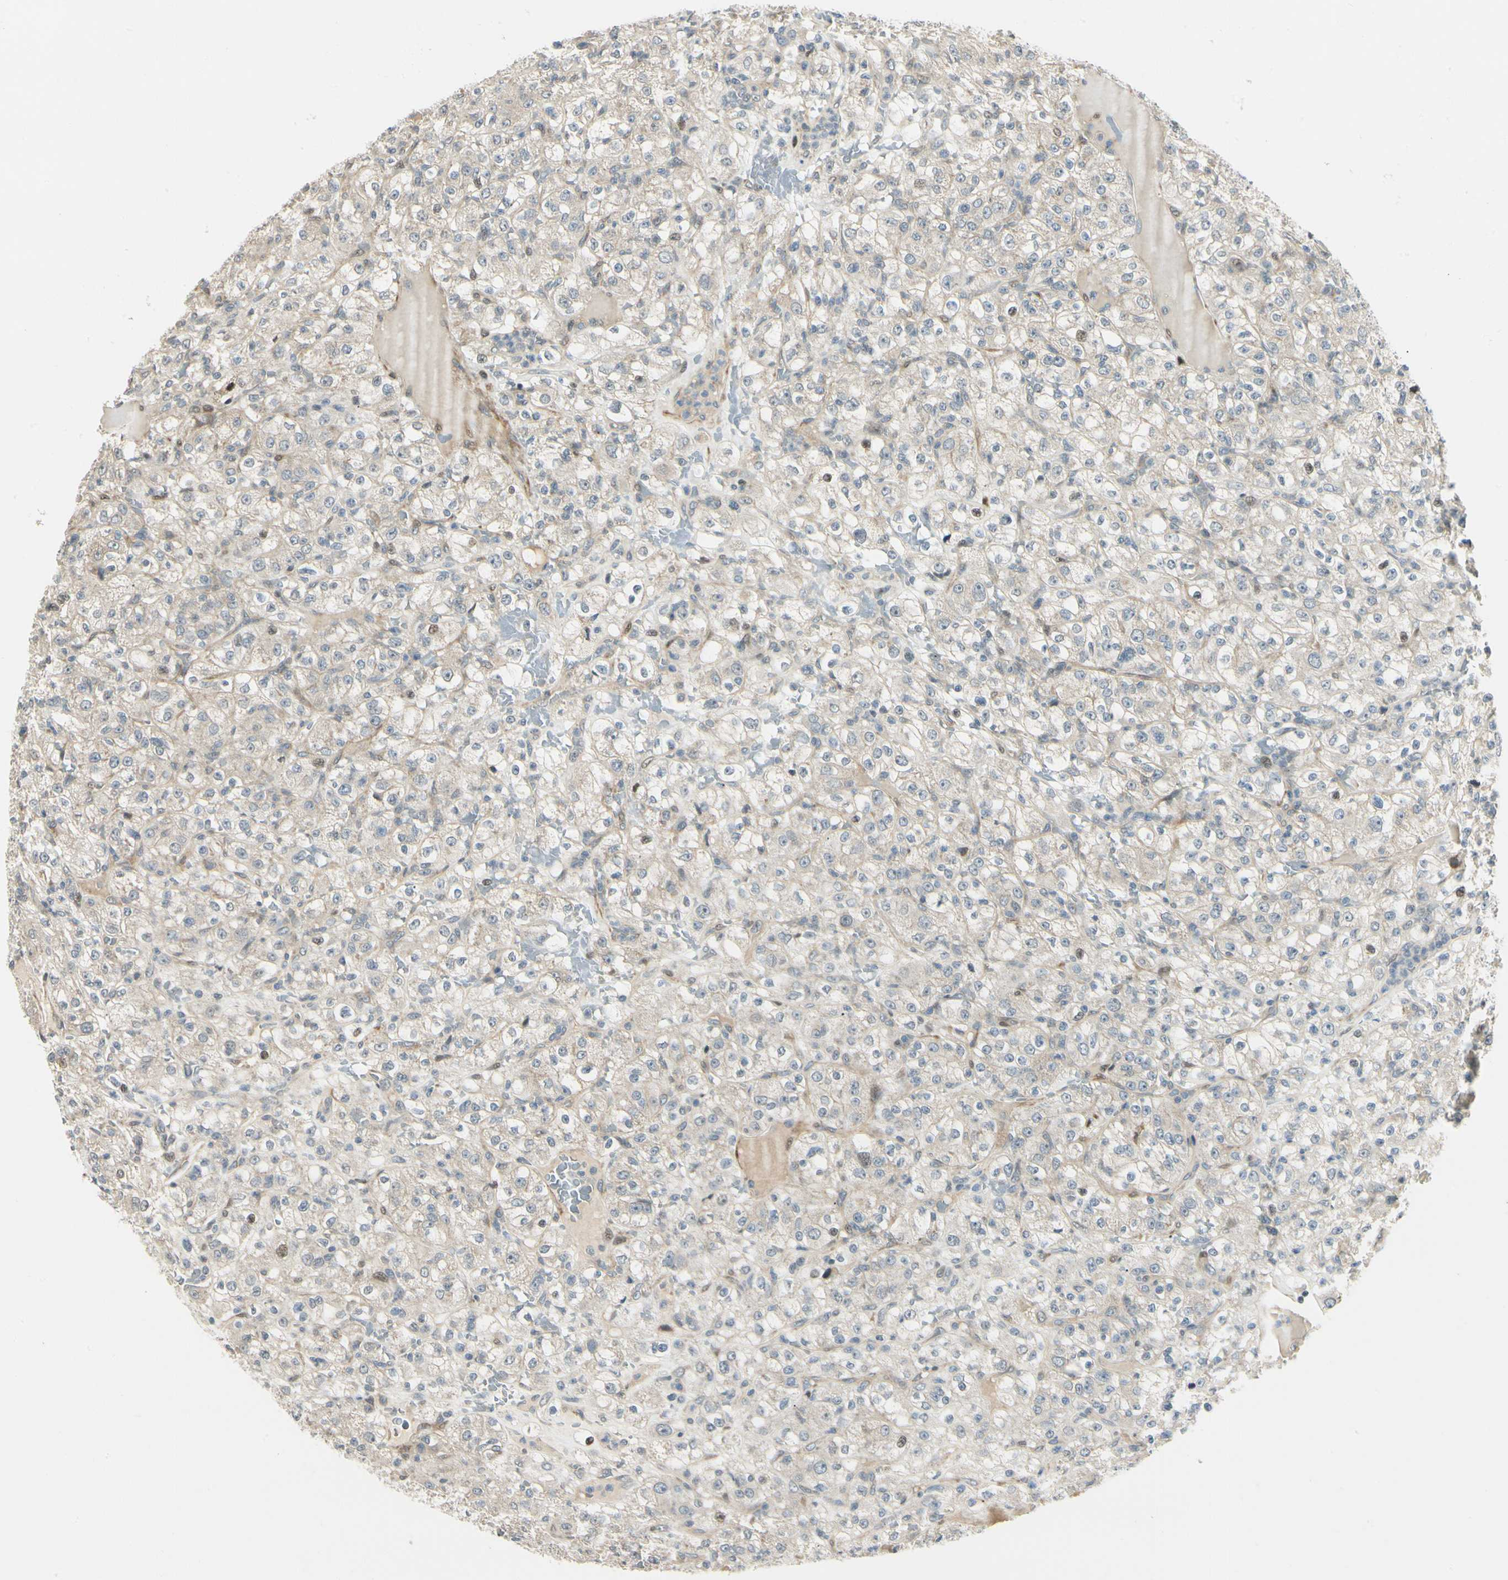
{"staining": {"intensity": "weak", "quantity": "<25%", "location": "cytoplasmic/membranous"}, "tissue": "renal cancer", "cell_type": "Tumor cells", "image_type": "cancer", "snomed": [{"axis": "morphology", "description": "Normal tissue, NOS"}, {"axis": "morphology", "description": "Adenocarcinoma, NOS"}, {"axis": "topography", "description": "Kidney"}], "caption": "Tumor cells are negative for brown protein staining in renal cancer (adenocarcinoma).", "gene": "P4HA3", "patient": {"sex": "female", "age": 72}}